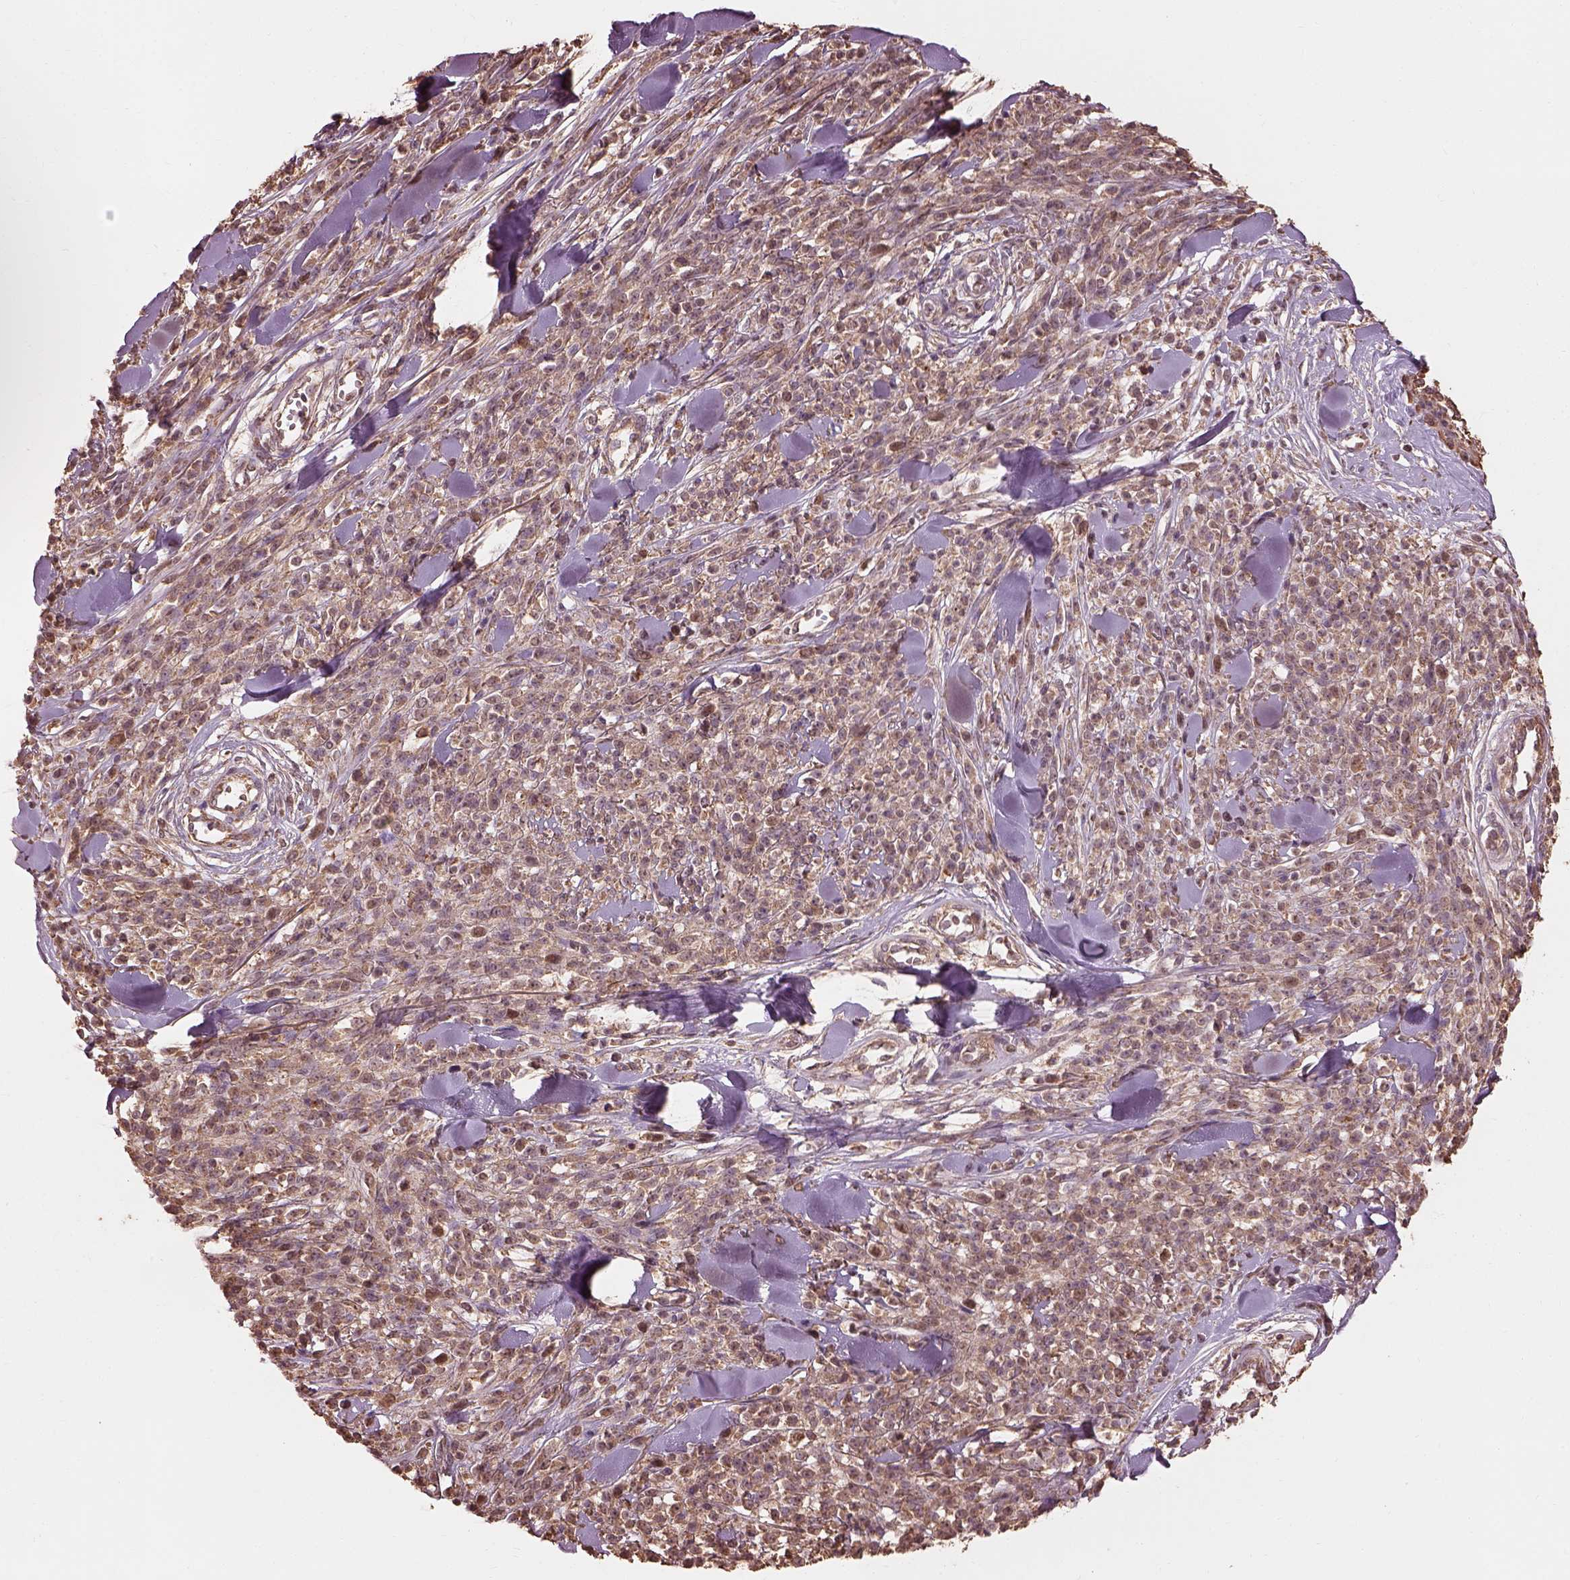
{"staining": {"intensity": "moderate", "quantity": "25%-75%", "location": "cytoplasmic/membranous"}, "tissue": "melanoma", "cell_type": "Tumor cells", "image_type": "cancer", "snomed": [{"axis": "morphology", "description": "Malignant melanoma, NOS"}, {"axis": "topography", "description": "Skin"}, {"axis": "topography", "description": "Skin of trunk"}], "caption": "This micrograph exhibits immunohistochemistry (IHC) staining of melanoma, with medium moderate cytoplasmic/membranous staining in about 25%-75% of tumor cells.", "gene": "METTL4", "patient": {"sex": "male", "age": 74}}